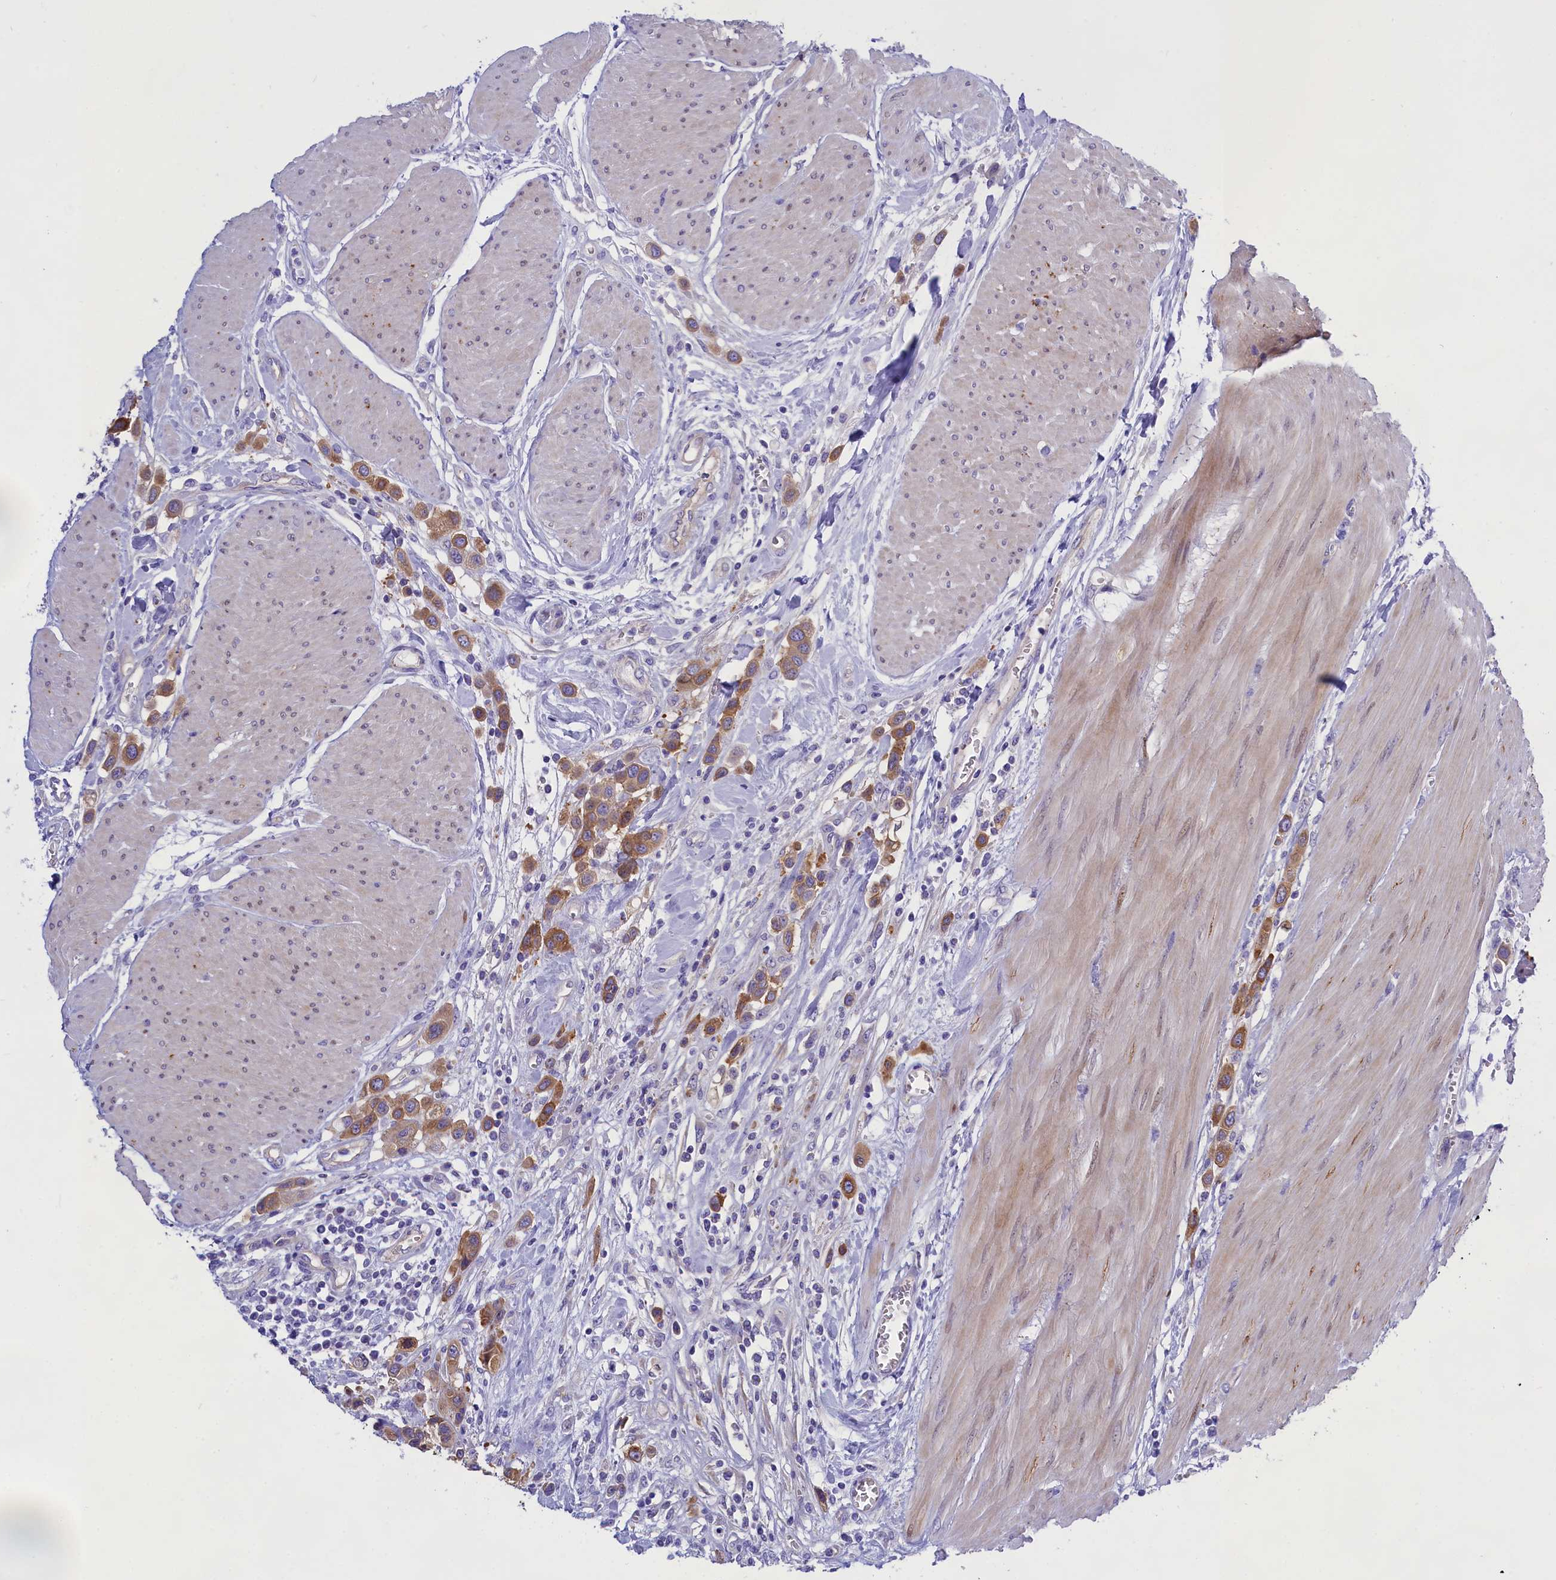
{"staining": {"intensity": "moderate", "quantity": ">75%", "location": "cytoplasmic/membranous"}, "tissue": "urothelial cancer", "cell_type": "Tumor cells", "image_type": "cancer", "snomed": [{"axis": "morphology", "description": "Urothelial carcinoma, High grade"}, {"axis": "topography", "description": "Urinary bladder"}], "caption": "IHC (DAB) staining of human high-grade urothelial carcinoma exhibits moderate cytoplasmic/membranous protein staining in approximately >75% of tumor cells.", "gene": "PPP1R13L", "patient": {"sex": "male", "age": 50}}